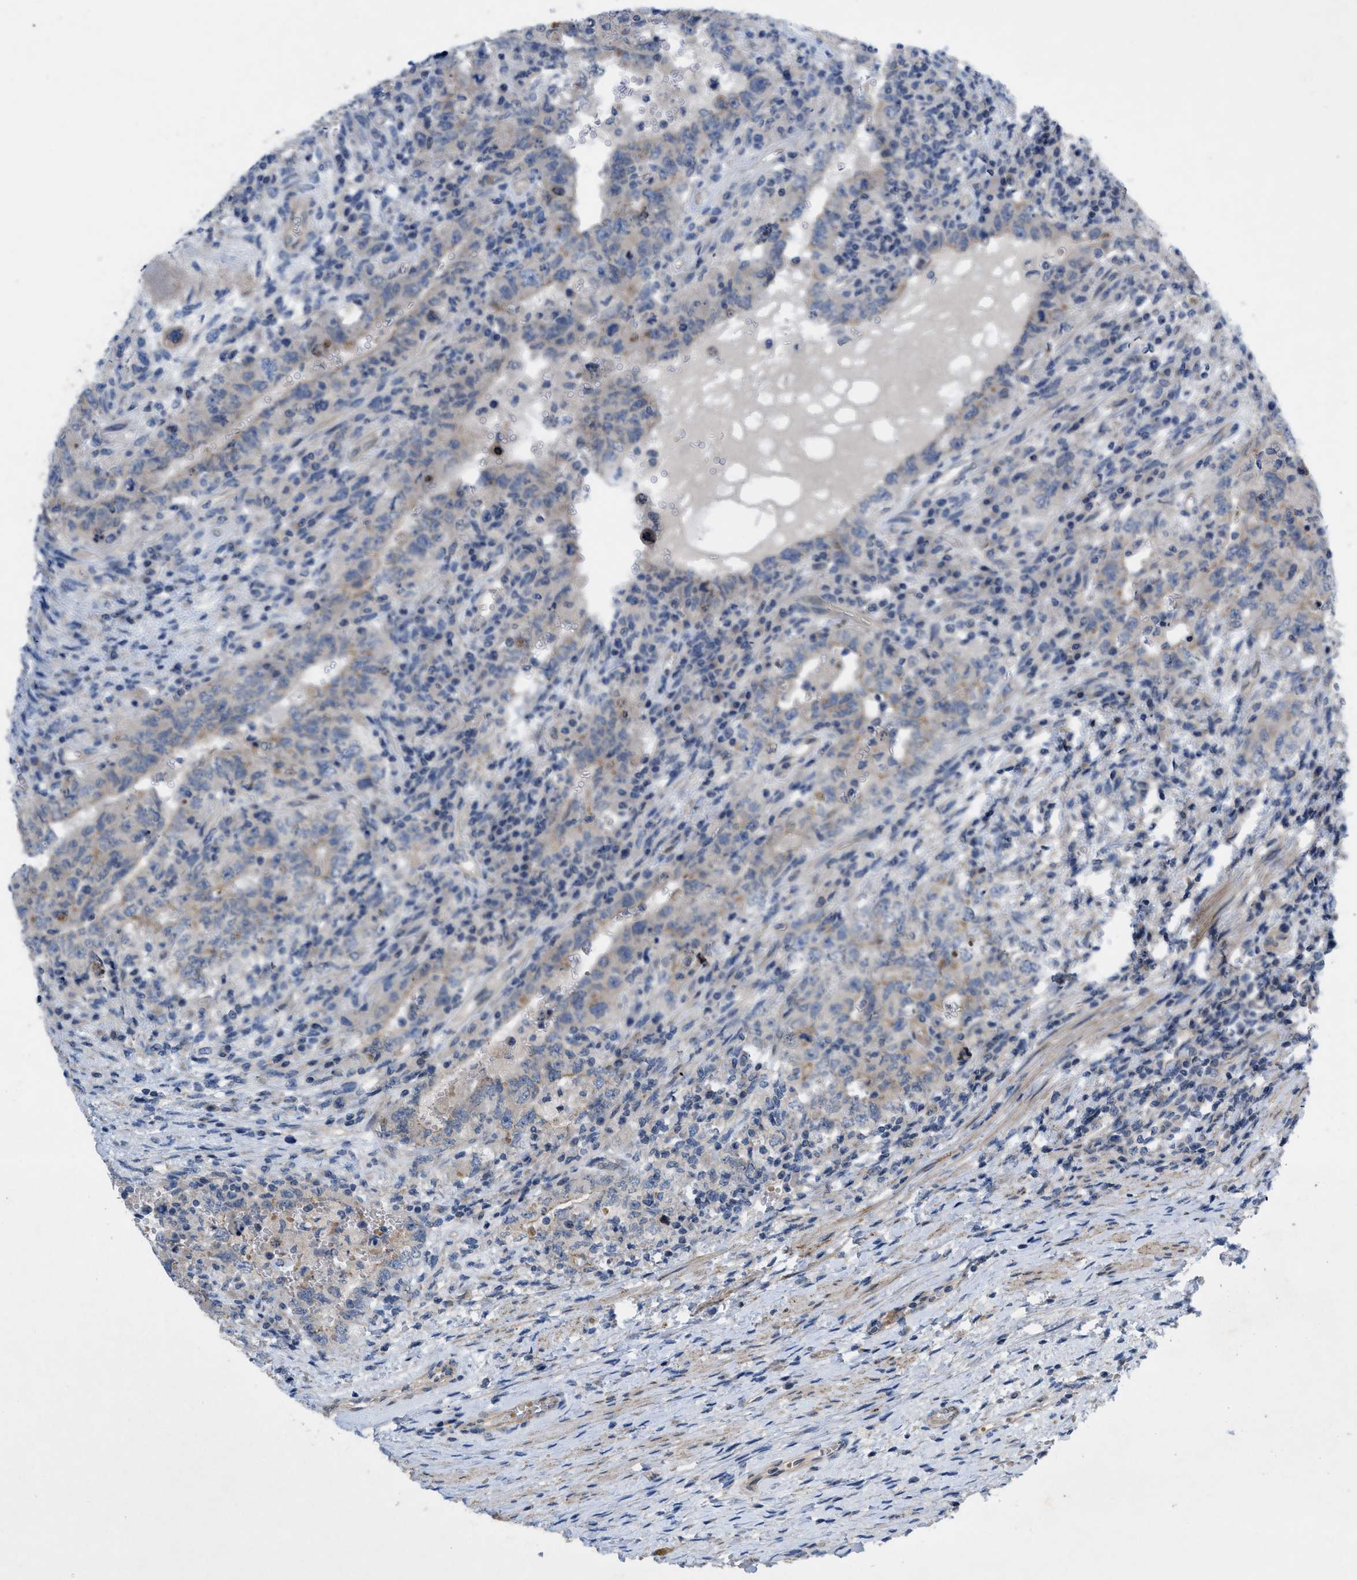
{"staining": {"intensity": "negative", "quantity": "none", "location": "none"}, "tissue": "testis cancer", "cell_type": "Tumor cells", "image_type": "cancer", "snomed": [{"axis": "morphology", "description": "Carcinoma, Embryonal, NOS"}, {"axis": "topography", "description": "Testis"}], "caption": "Testis embryonal carcinoma was stained to show a protein in brown. There is no significant positivity in tumor cells.", "gene": "NDEL1", "patient": {"sex": "male", "age": 26}}